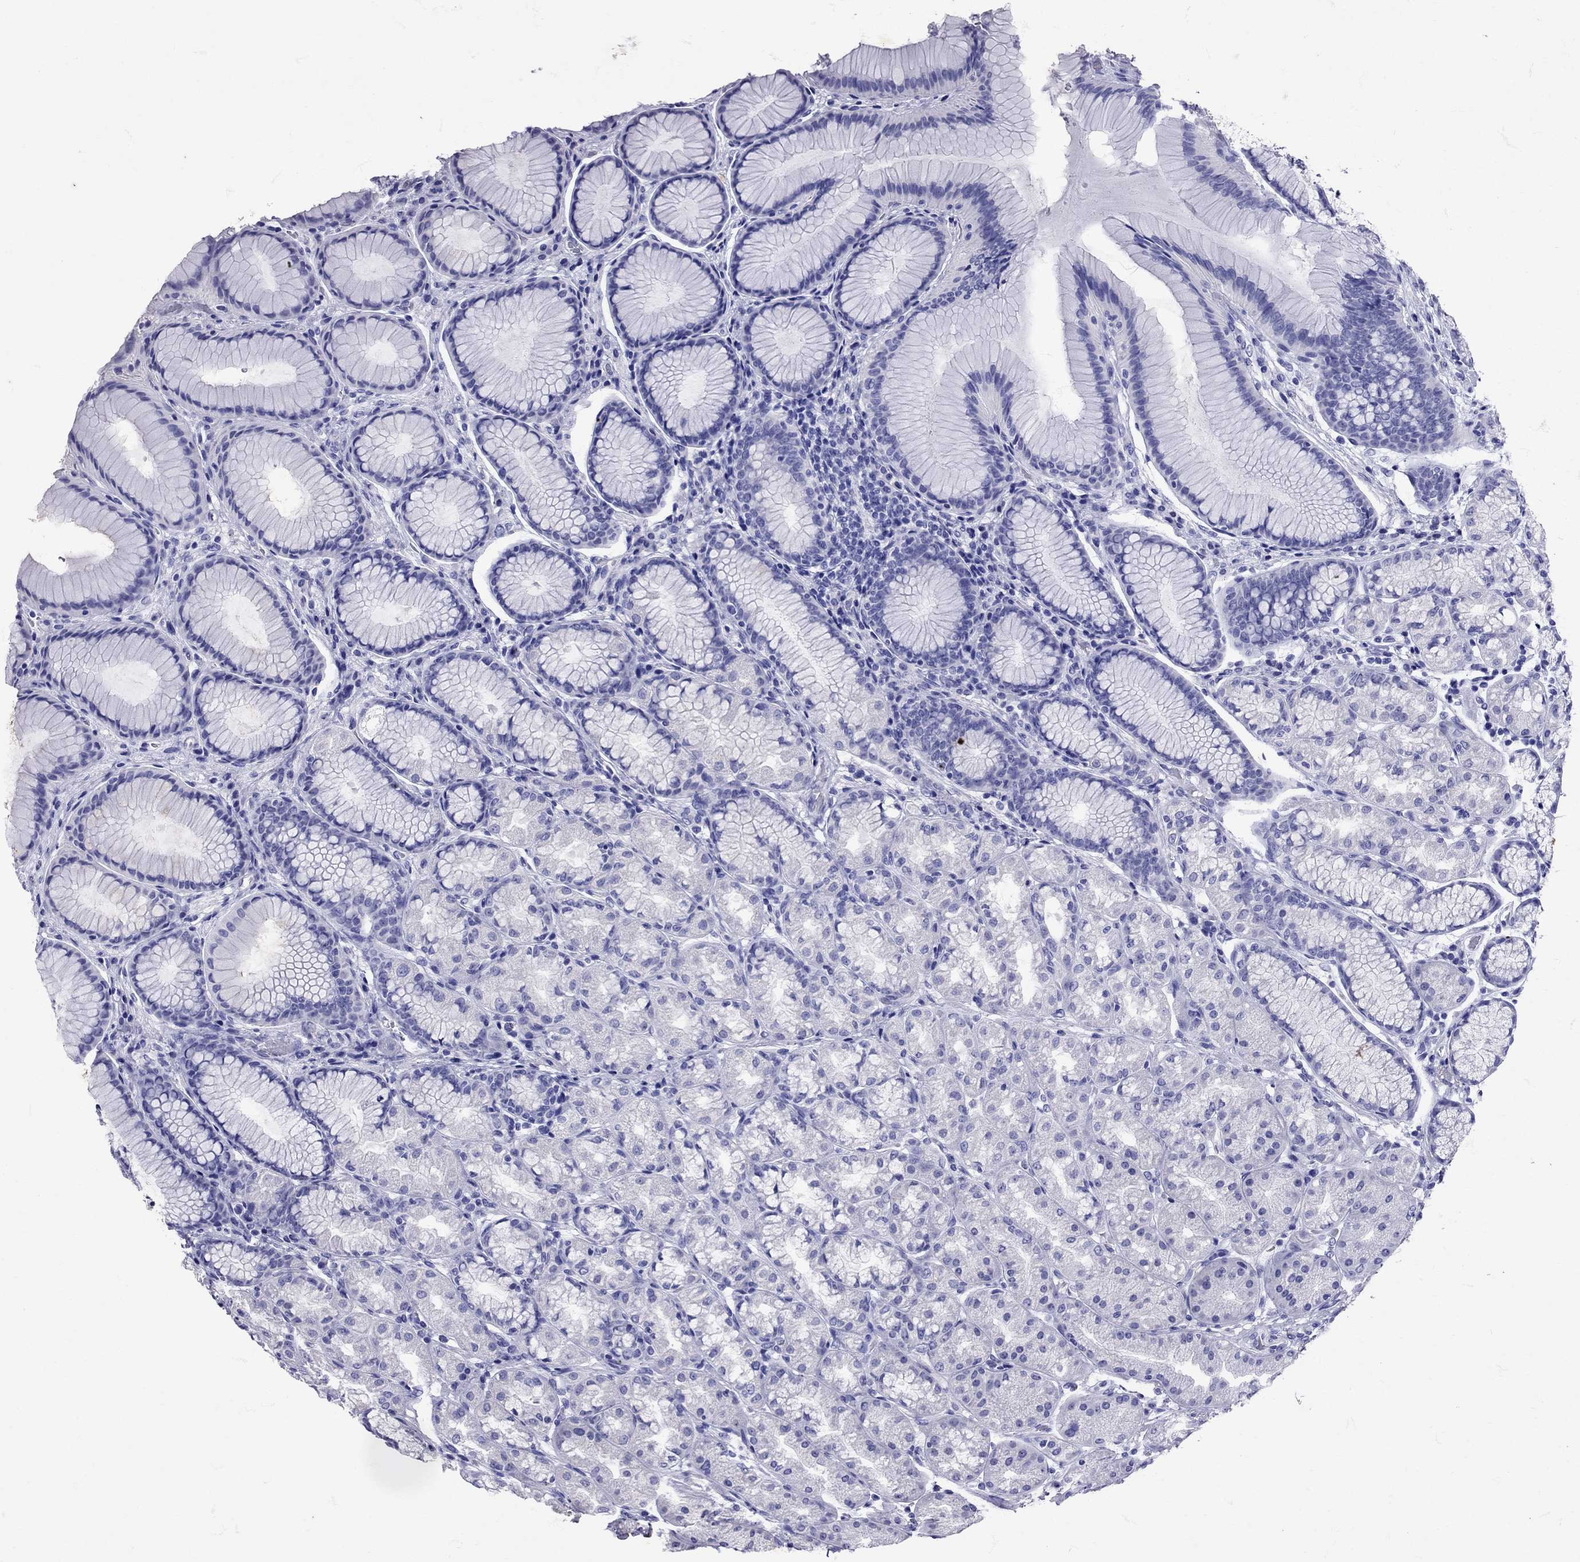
{"staining": {"intensity": "negative", "quantity": "none", "location": "none"}, "tissue": "stomach", "cell_type": "Glandular cells", "image_type": "normal", "snomed": [{"axis": "morphology", "description": "Normal tissue, NOS"}, {"axis": "morphology", "description": "Adenocarcinoma, NOS"}, {"axis": "topography", "description": "Stomach"}], "caption": "Normal stomach was stained to show a protein in brown. There is no significant positivity in glandular cells. (DAB (3,3'-diaminobenzidine) immunohistochemistry with hematoxylin counter stain).", "gene": "AVP", "patient": {"sex": "female", "age": 79}}